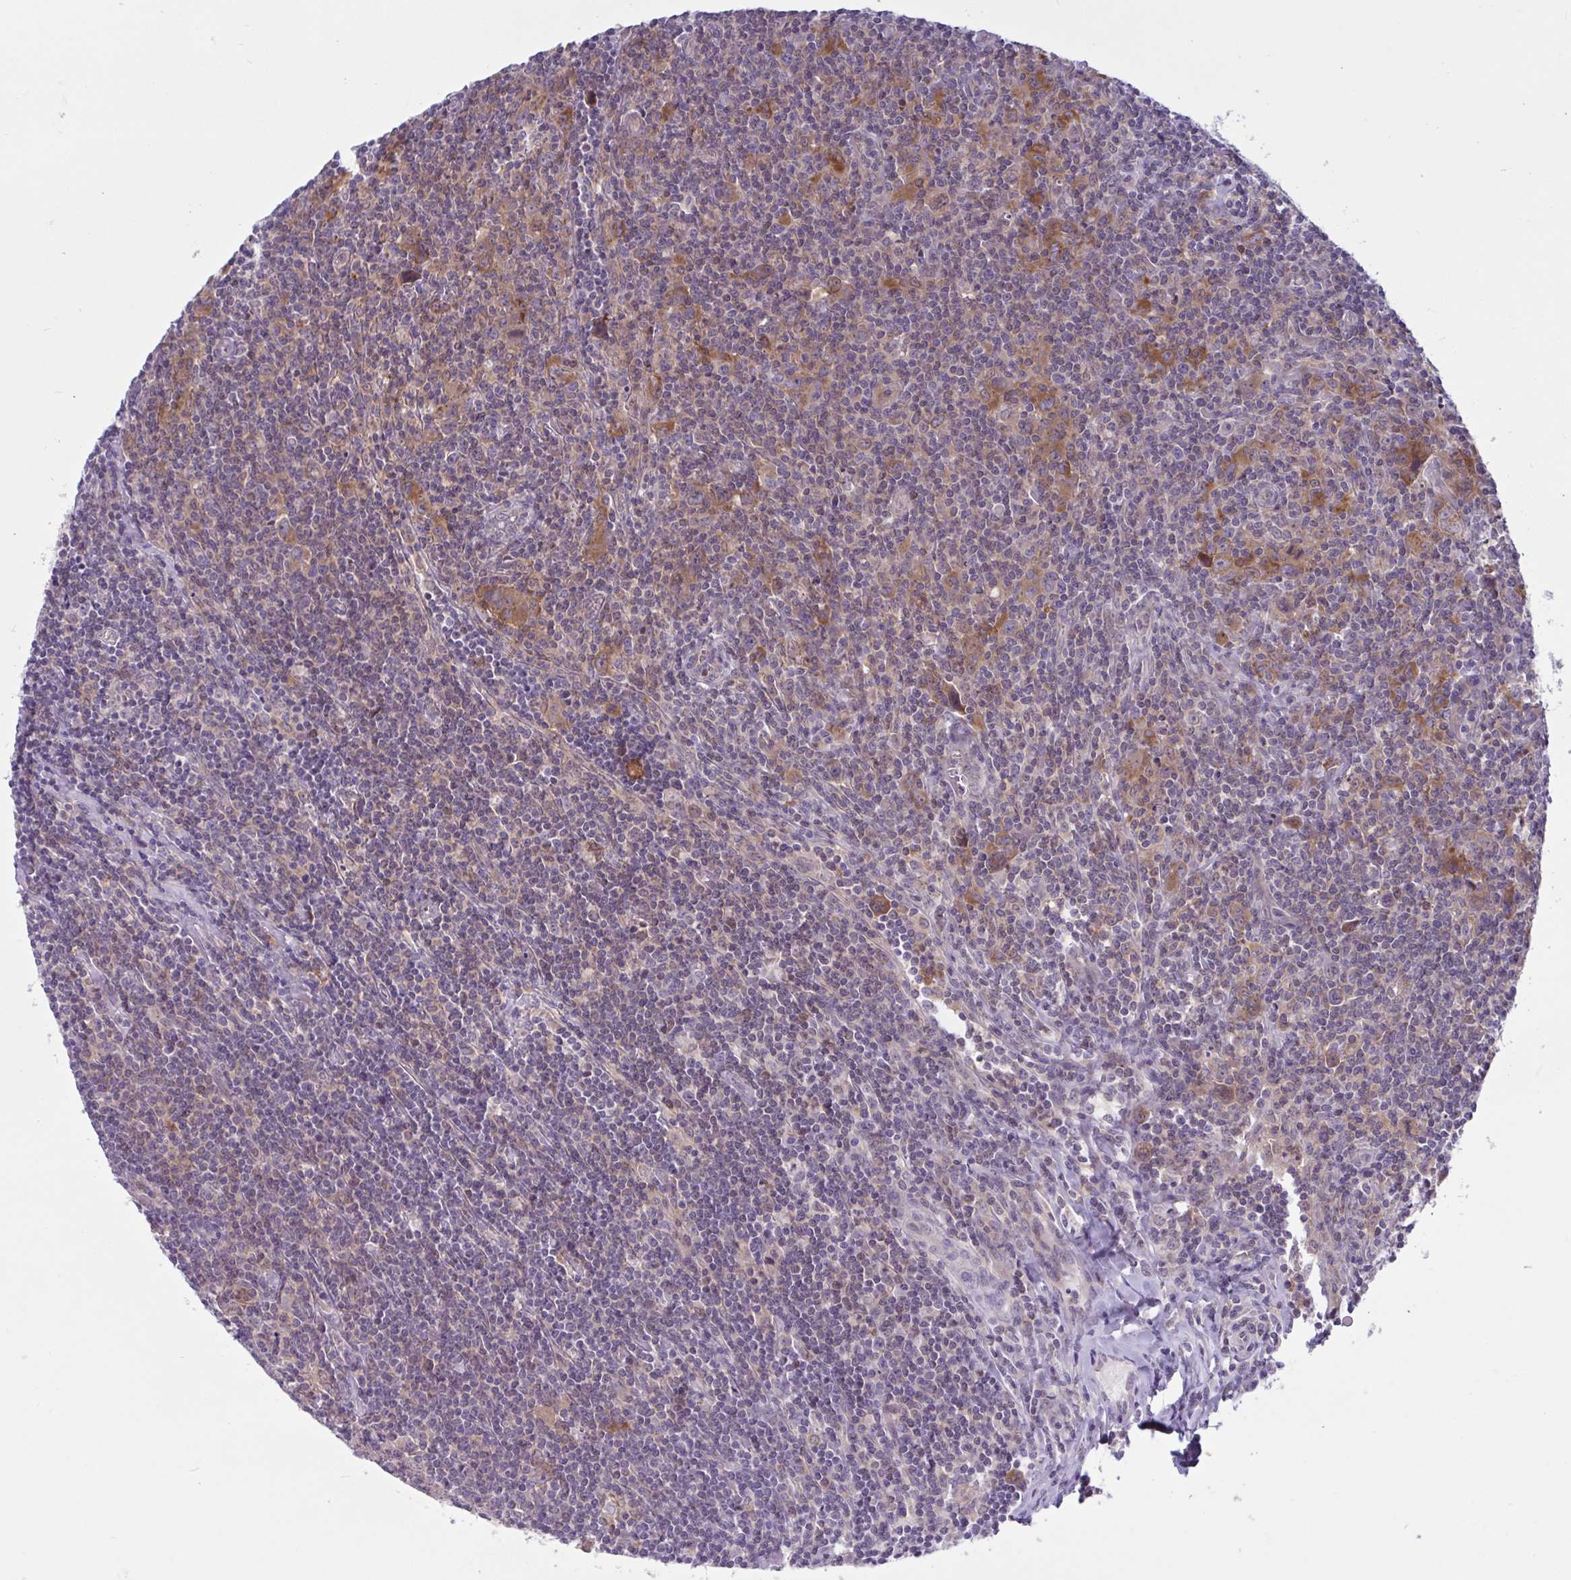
{"staining": {"intensity": "moderate", "quantity": ">75%", "location": "cytoplasmic/membranous"}, "tissue": "lymphoma", "cell_type": "Tumor cells", "image_type": "cancer", "snomed": [{"axis": "morphology", "description": "Hodgkin's disease, NOS"}, {"axis": "topography", "description": "Lymph node"}], "caption": "Lymphoma stained for a protein shows moderate cytoplasmic/membranous positivity in tumor cells.", "gene": "TANK", "patient": {"sex": "female", "age": 18}}